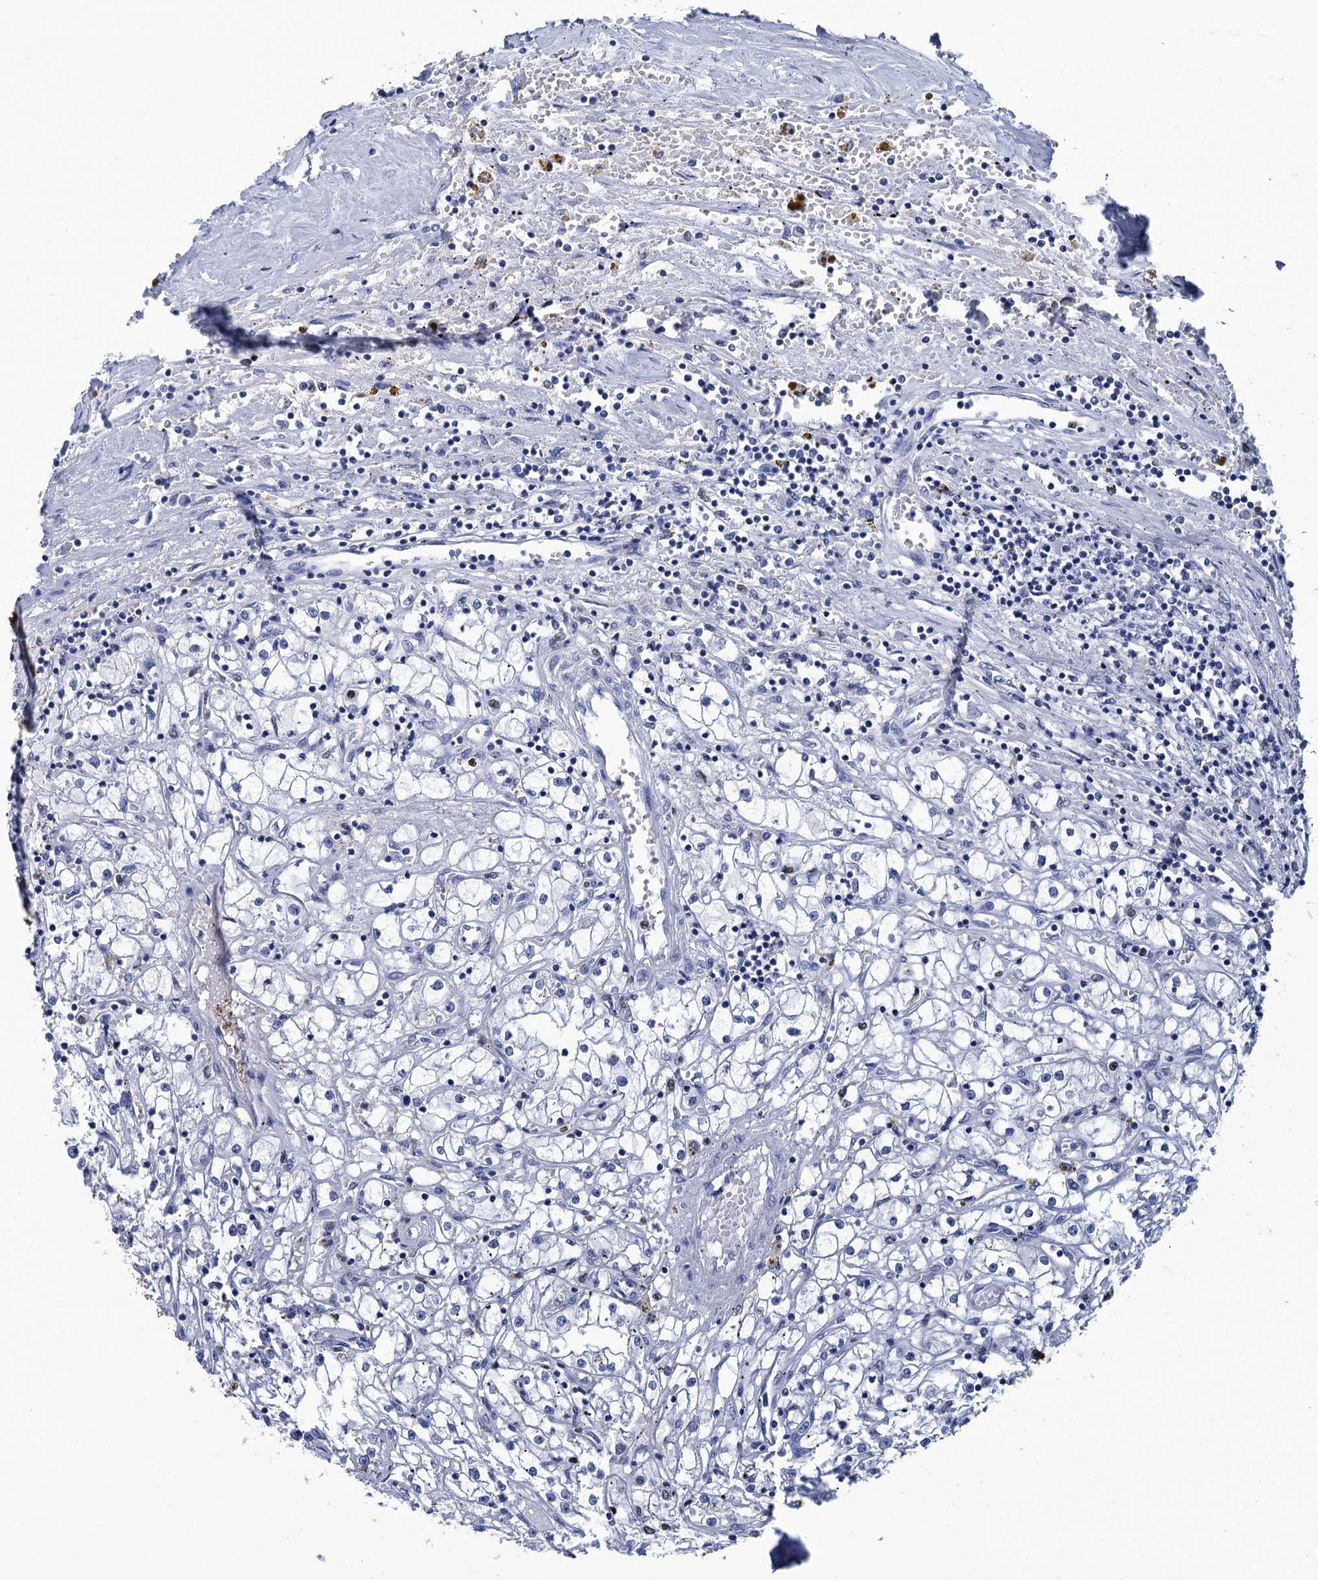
{"staining": {"intensity": "negative", "quantity": "none", "location": "none"}, "tissue": "renal cancer", "cell_type": "Tumor cells", "image_type": "cancer", "snomed": [{"axis": "morphology", "description": "Adenocarcinoma, NOS"}, {"axis": "topography", "description": "Kidney"}], "caption": "A histopathology image of human renal cancer is negative for staining in tumor cells. (DAB IHC with hematoxylin counter stain).", "gene": "RHCG", "patient": {"sex": "male", "age": 56}}